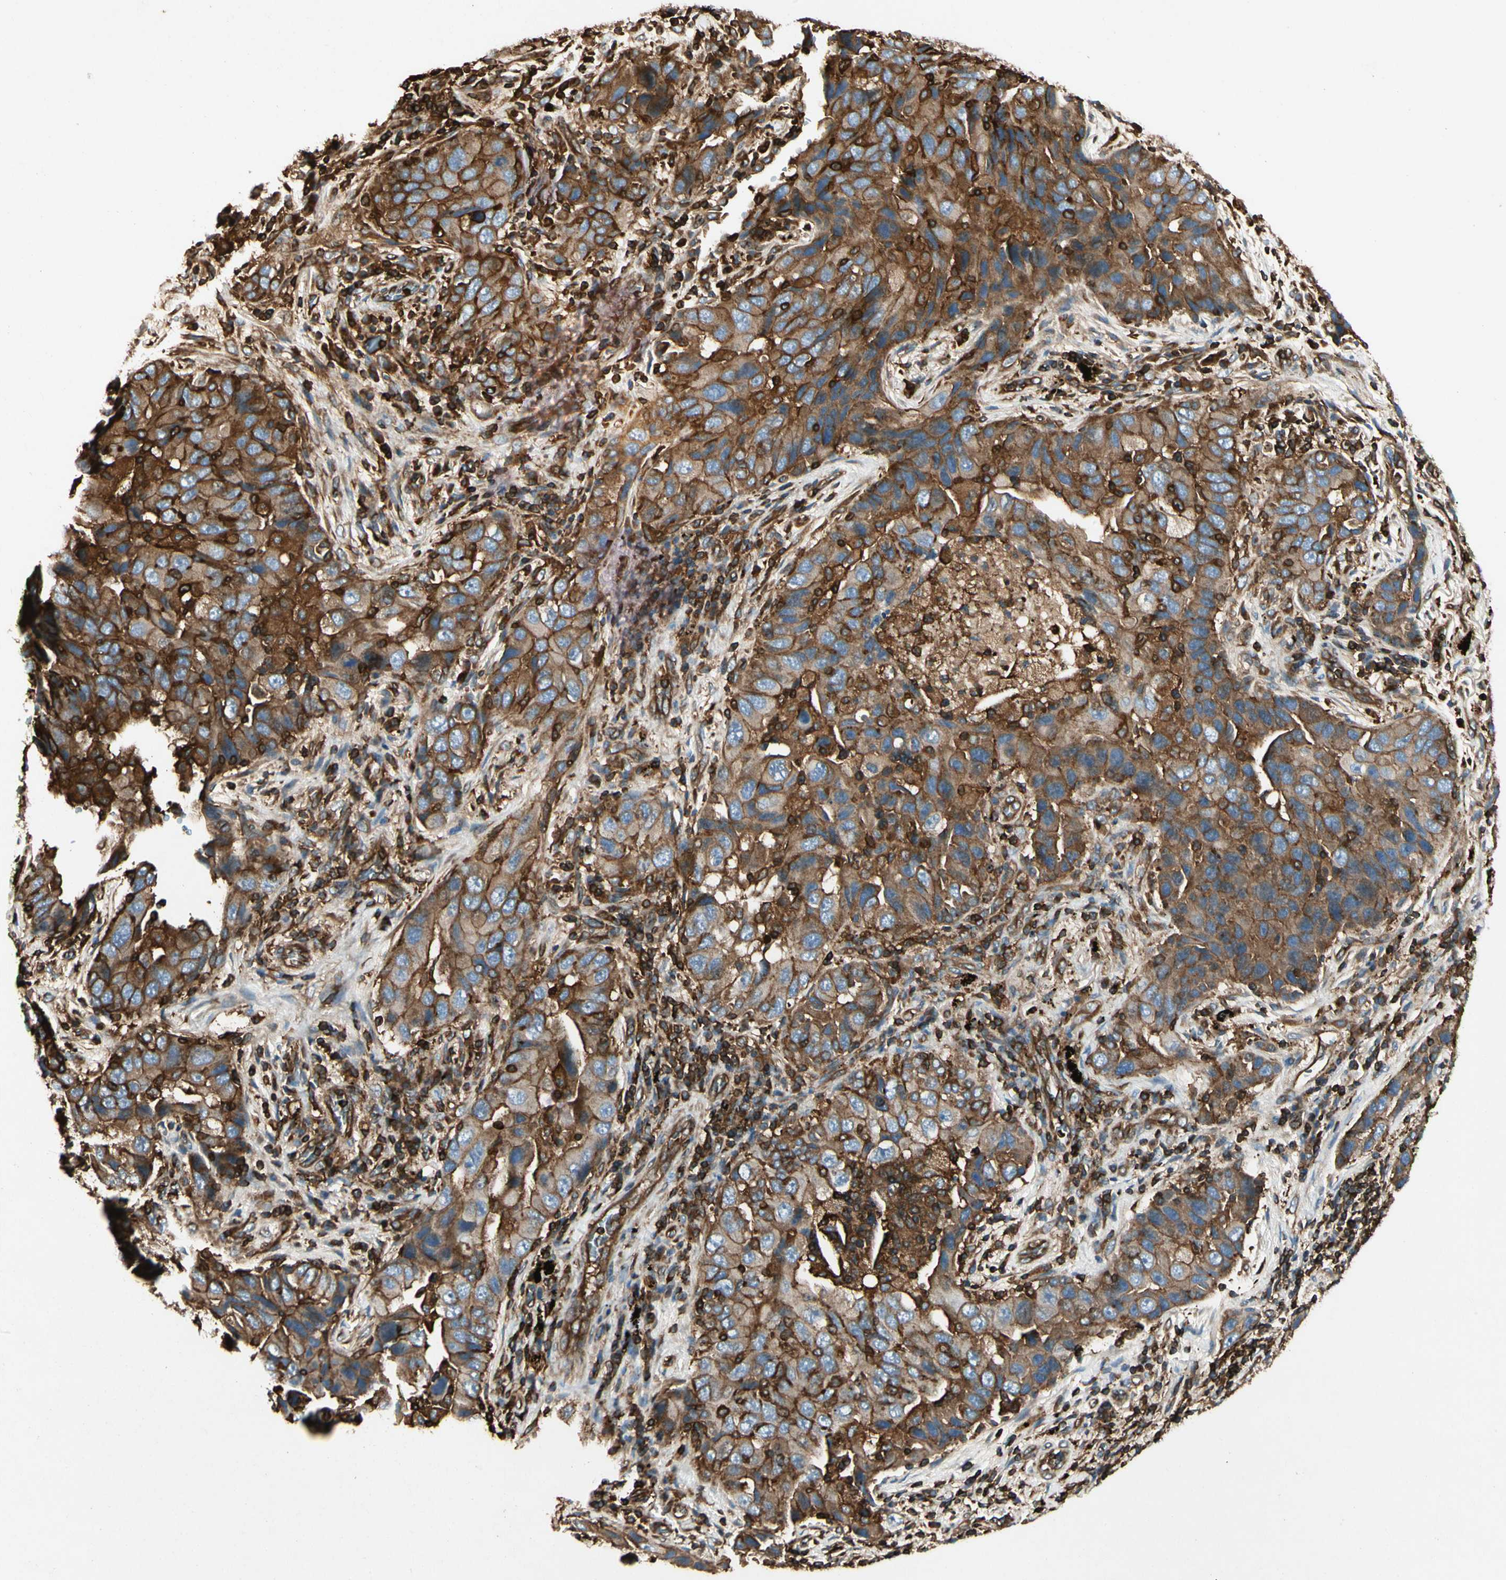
{"staining": {"intensity": "strong", "quantity": ">75%", "location": "cytoplasmic/membranous"}, "tissue": "lung cancer", "cell_type": "Tumor cells", "image_type": "cancer", "snomed": [{"axis": "morphology", "description": "Adenocarcinoma, NOS"}, {"axis": "topography", "description": "Lung"}], "caption": "Protein staining of lung cancer tissue shows strong cytoplasmic/membranous expression in approximately >75% of tumor cells. (IHC, brightfield microscopy, high magnification).", "gene": "ARPC2", "patient": {"sex": "female", "age": 65}}